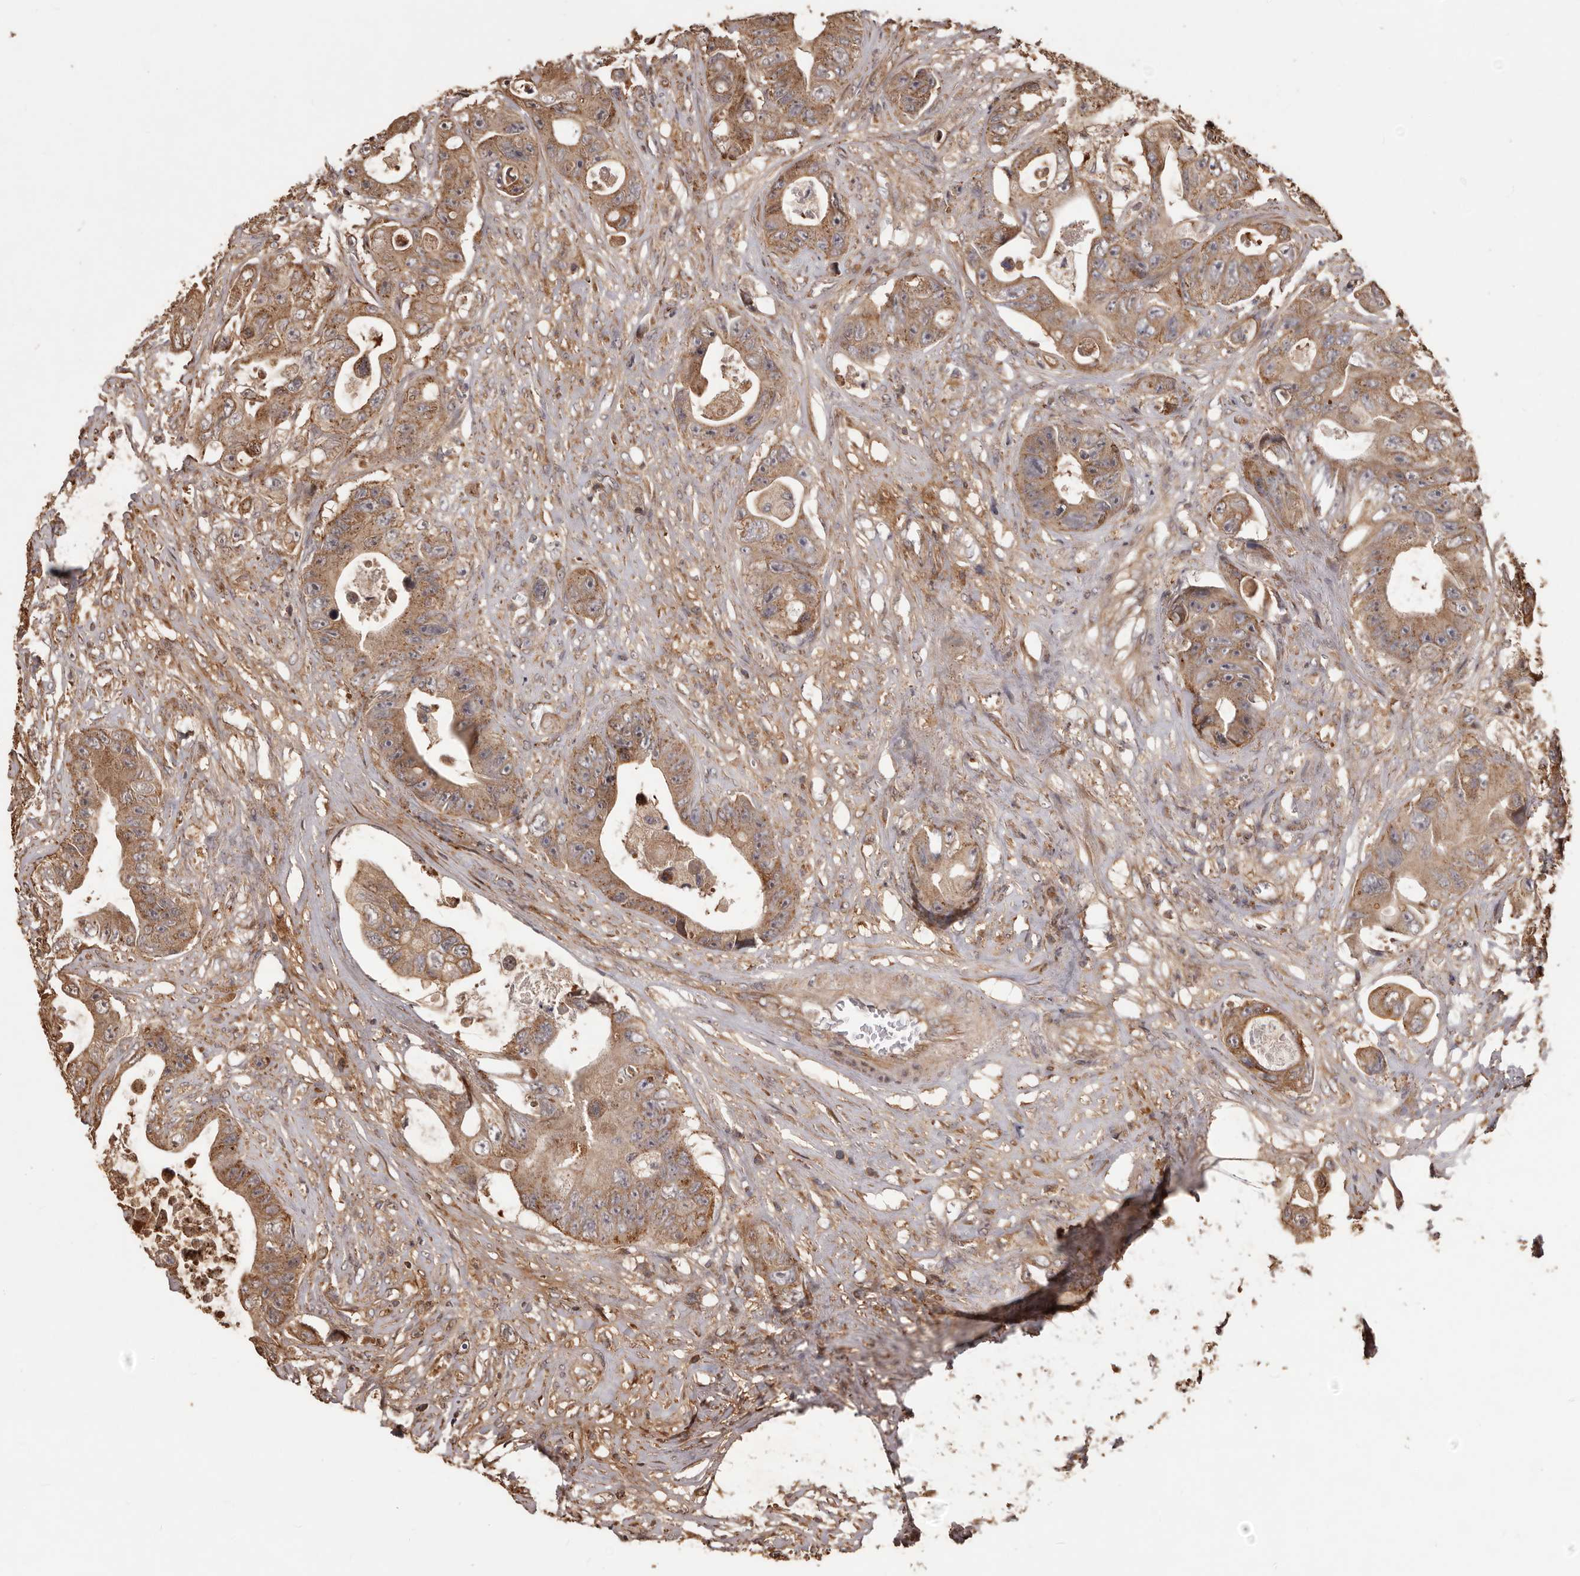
{"staining": {"intensity": "moderate", "quantity": ">75%", "location": "cytoplasmic/membranous"}, "tissue": "colorectal cancer", "cell_type": "Tumor cells", "image_type": "cancer", "snomed": [{"axis": "morphology", "description": "Adenocarcinoma, NOS"}, {"axis": "topography", "description": "Colon"}], "caption": "Tumor cells demonstrate medium levels of moderate cytoplasmic/membranous staining in about >75% of cells in human colorectal cancer.", "gene": "MTO1", "patient": {"sex": "female", "age": 46}}